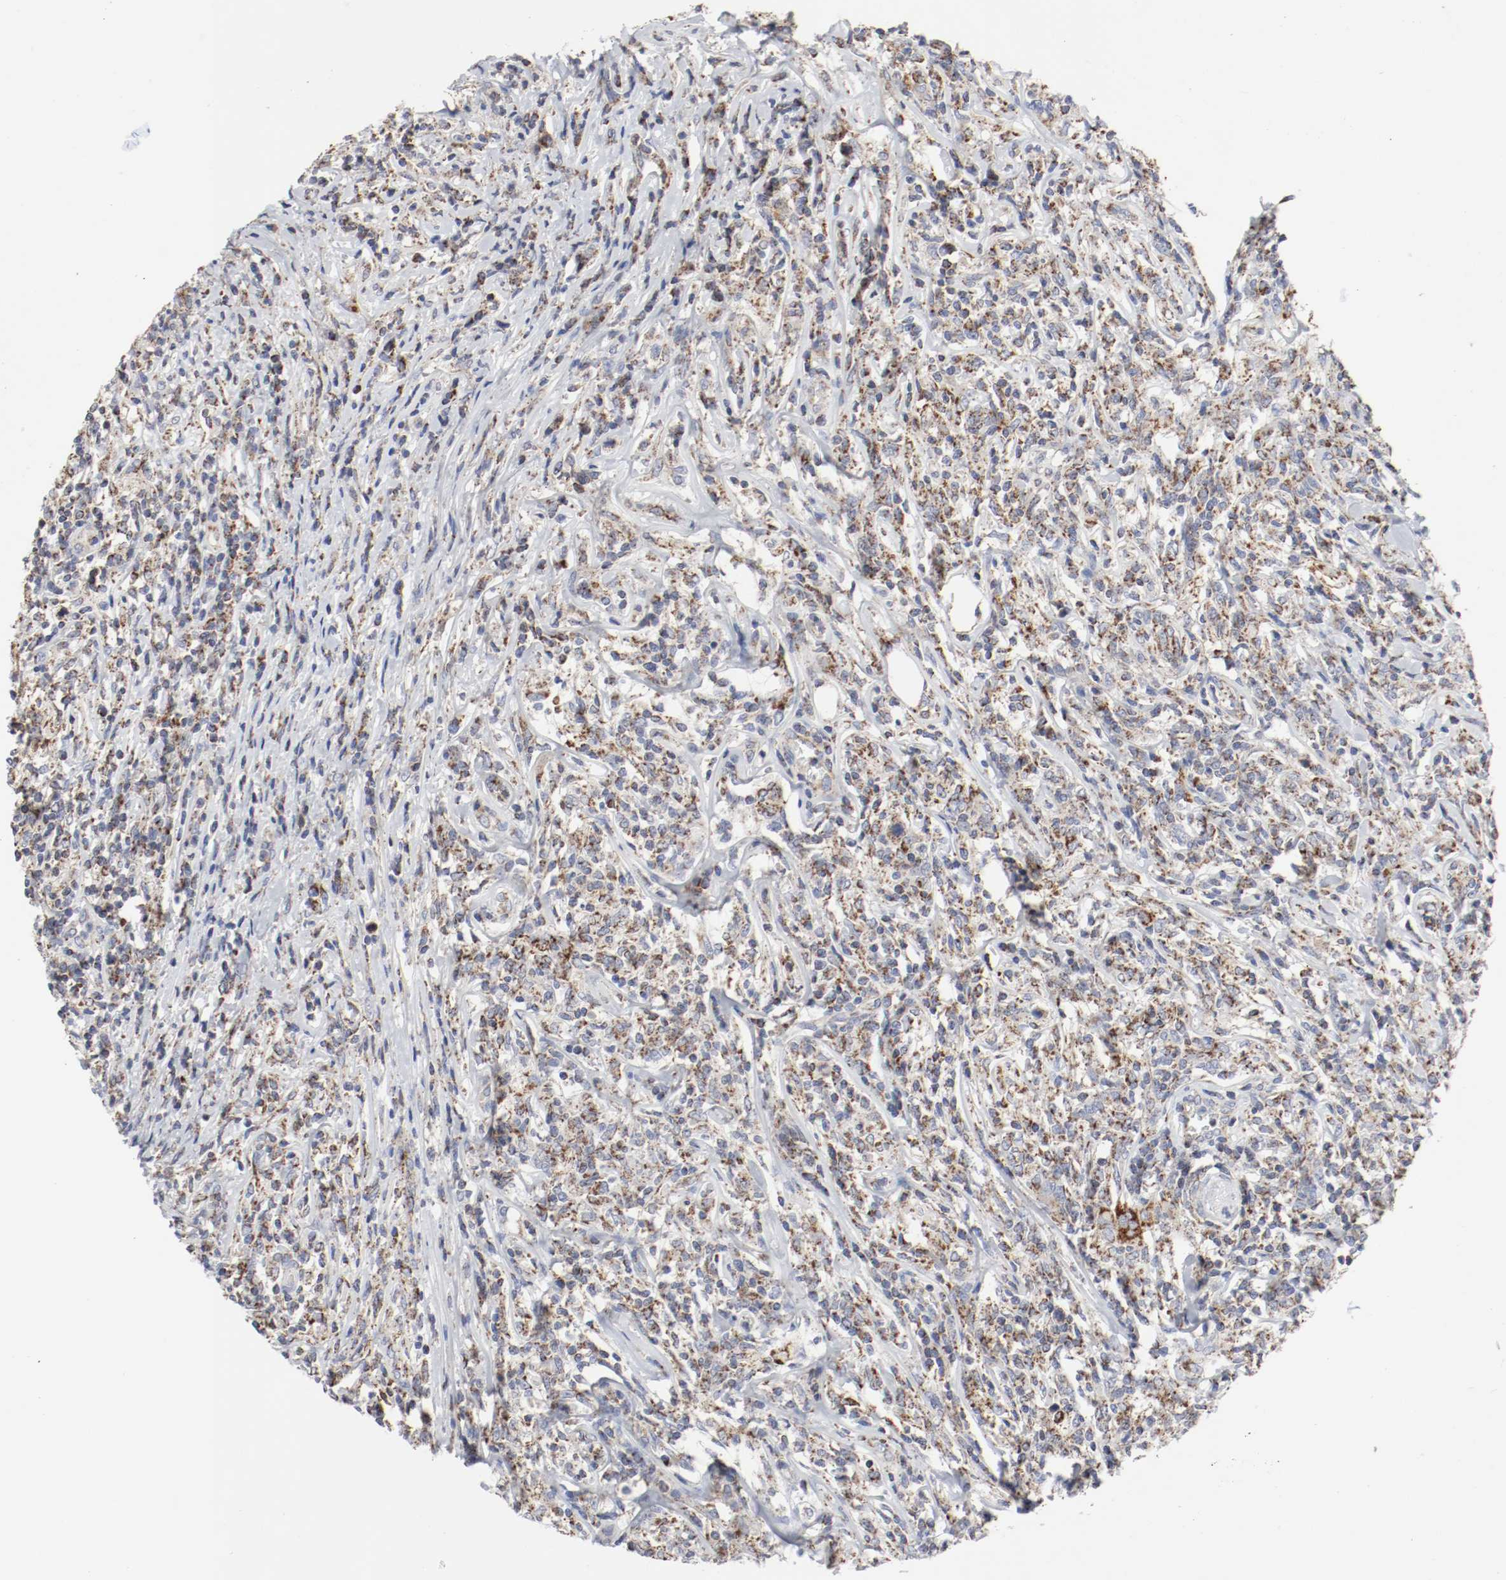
{"staining": {"intensity": "moderate", "quantity": "25%-75%", "location": "cytoplasmic/membranous"}, "tissue": "lymphoma", "cell_type": "Tumor cells", "image_type": "cancer", "snomed": [{"axis": "morphology", "description": "Malignant lymphoma, non-Hodgkin's type, High grade"}, {"axis": "topography", "description": "Lymph node"}], "caption": "Human lymphoma stained with a brown dye displays moderate cytoplasmic/membranous positive positivity in approximately 25%-75% of tumor cells.", "gene": "AFG3L2", "patient": {"sex": "female", "age": 84}}